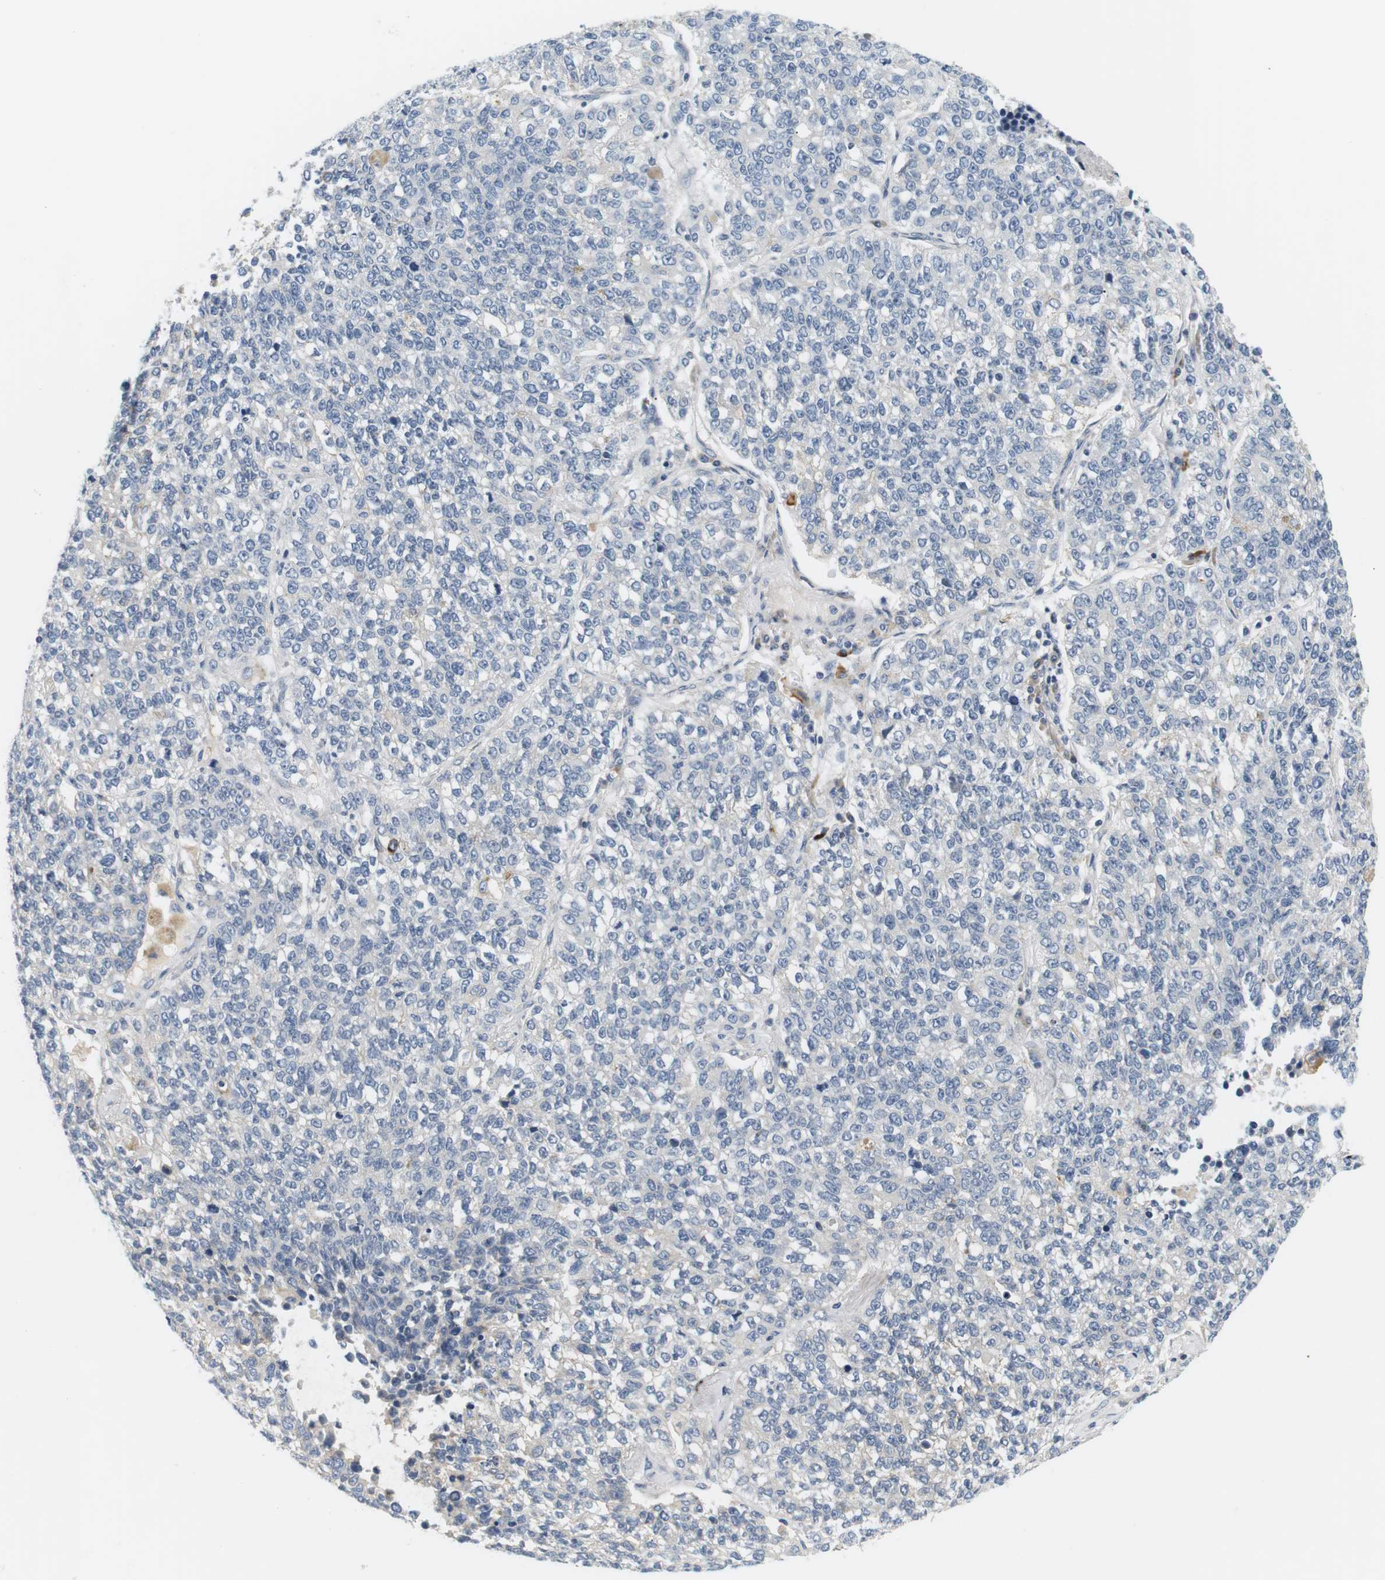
{"staining": {"intensity": "negative", "quantity": "none", "location": "none"}, "tissue": "lung cancer", "cell_type": "Tumor cells", "image_type": "cancer", "snomed": [{"axis": "morphology", "description": "Adenocarcinoma, NOS"}, {"axis": "topography", "description": "Lung"}], "caption": "Histopathology image shows no protein expression in tumor cells of lung cancer (adenocarcinoma) tissue.", "gene": "EVA1C", "patient": {"sex": "male", "age": 49}}